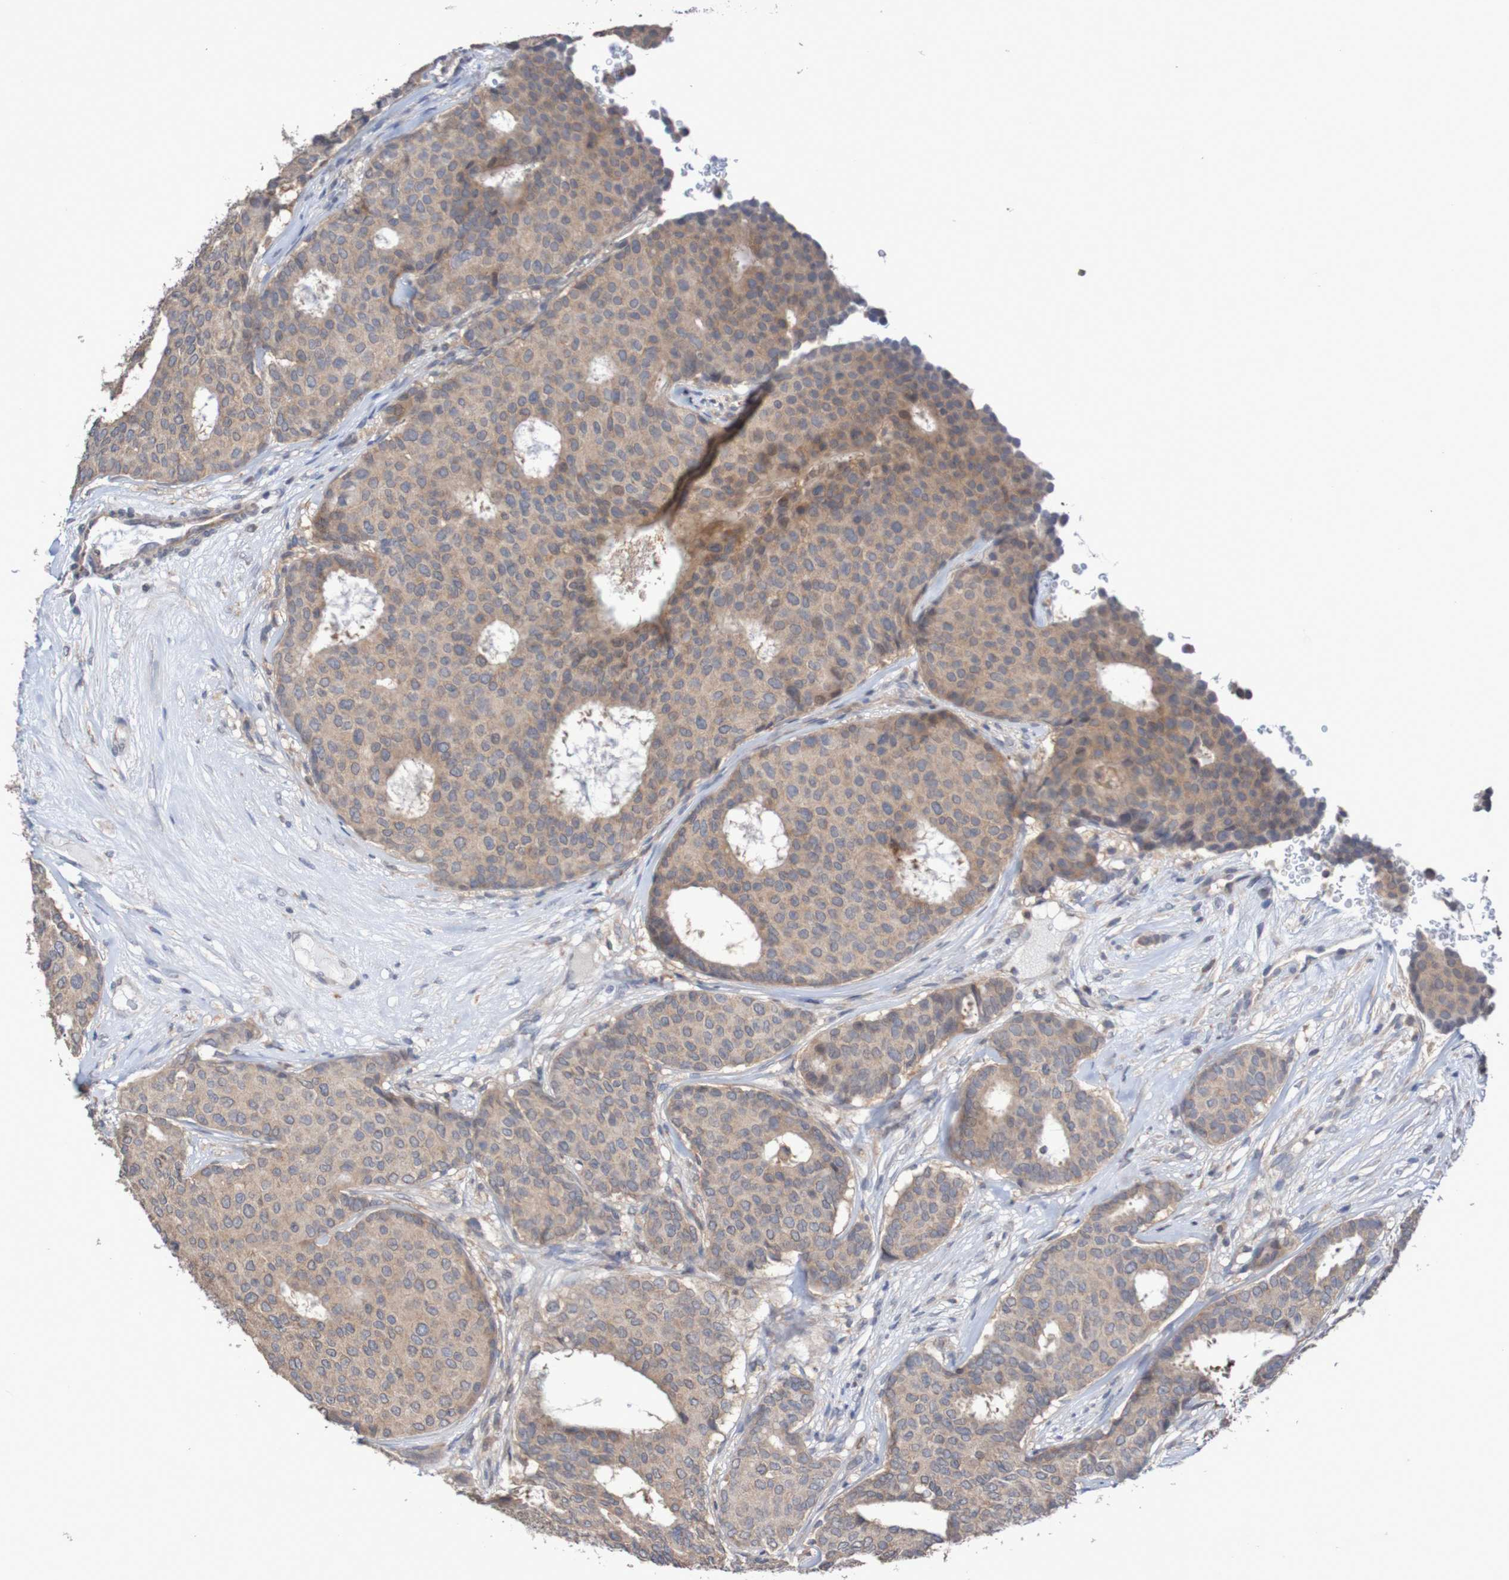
{"staining": {"intensity": "moderate", "quantity": ">75%", "location": "cytoplasmic/membranous"}, "tissue": "breast cancer", "cell_type": "Tumor cells", "image_type": "cancer", "snomed": [{"axis": "morphology", "description": "Duct carcinoma"}, {"axis": "topography", "description": "Breast"}], "caption": "Breast cancer (infiltrating ductal carcinoma) stained for a protein exhibits moderate cytoplasmic/membranous positivity in tumor cells.", "gene": "C3orf18", "patient": {"sex": "female", "age": 75}}